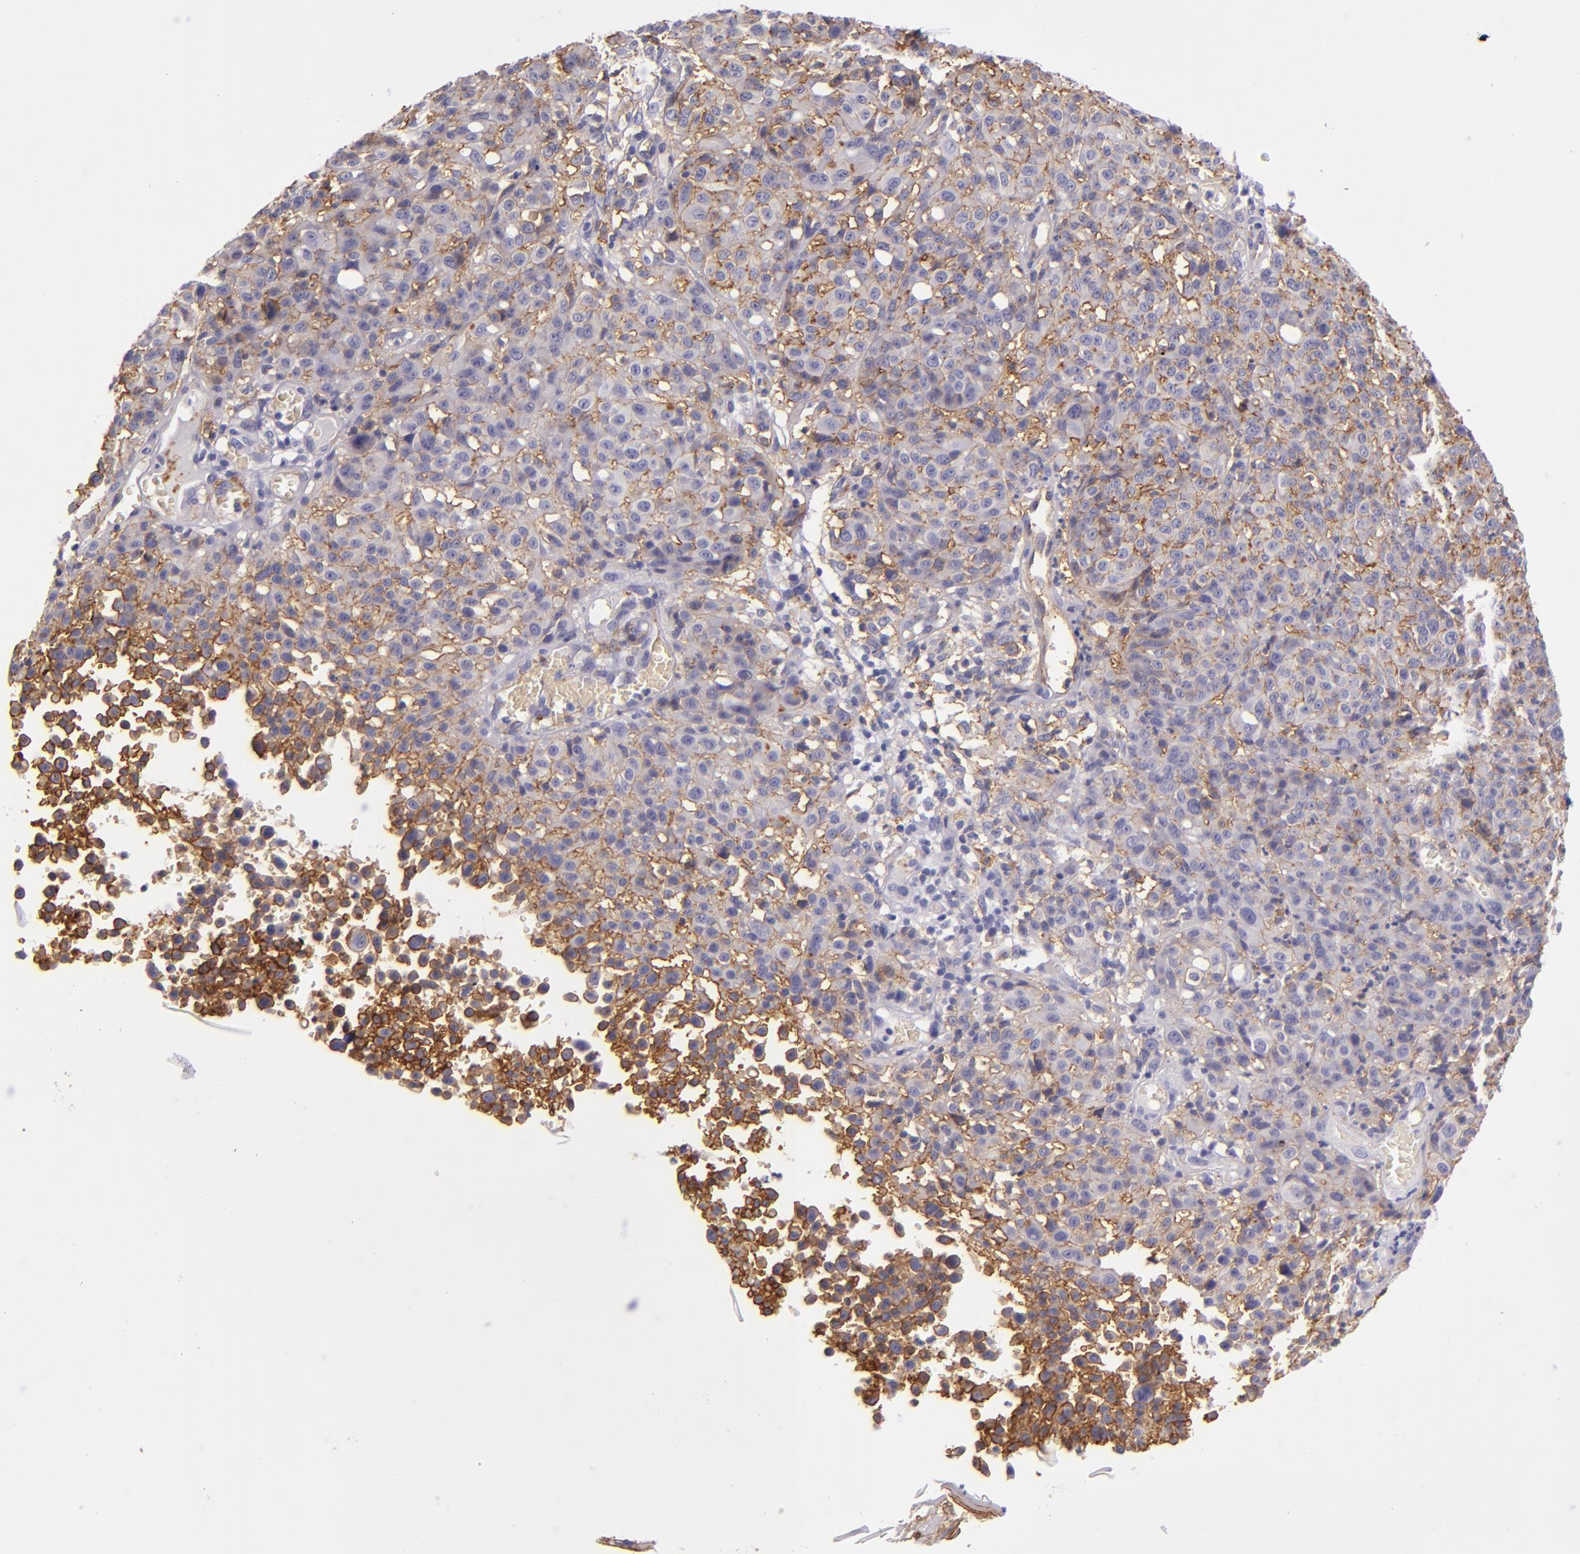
{"staining": {"intensity": "moderate", "quantity": ">75%", "location": "cytoplasmic/membranous"}, "tissue": "melanoma", "cell_type": "Tumor cells", "image_type": "cancer", "snomed": [{"axis": "morphology", "description": "Malignant melanoma, NOS"}, {"axis": "topography", "description": "Skin"}], "caption": "This micrograph demonstrates immunohistochemistry (IHC) staining of human malignant melanoma, with medium moderate cytoplasmic/membranous expression in approximately >75% of tumor cells.", "gene": "CD9", "patient": {"sex": "female", "age": 49}}